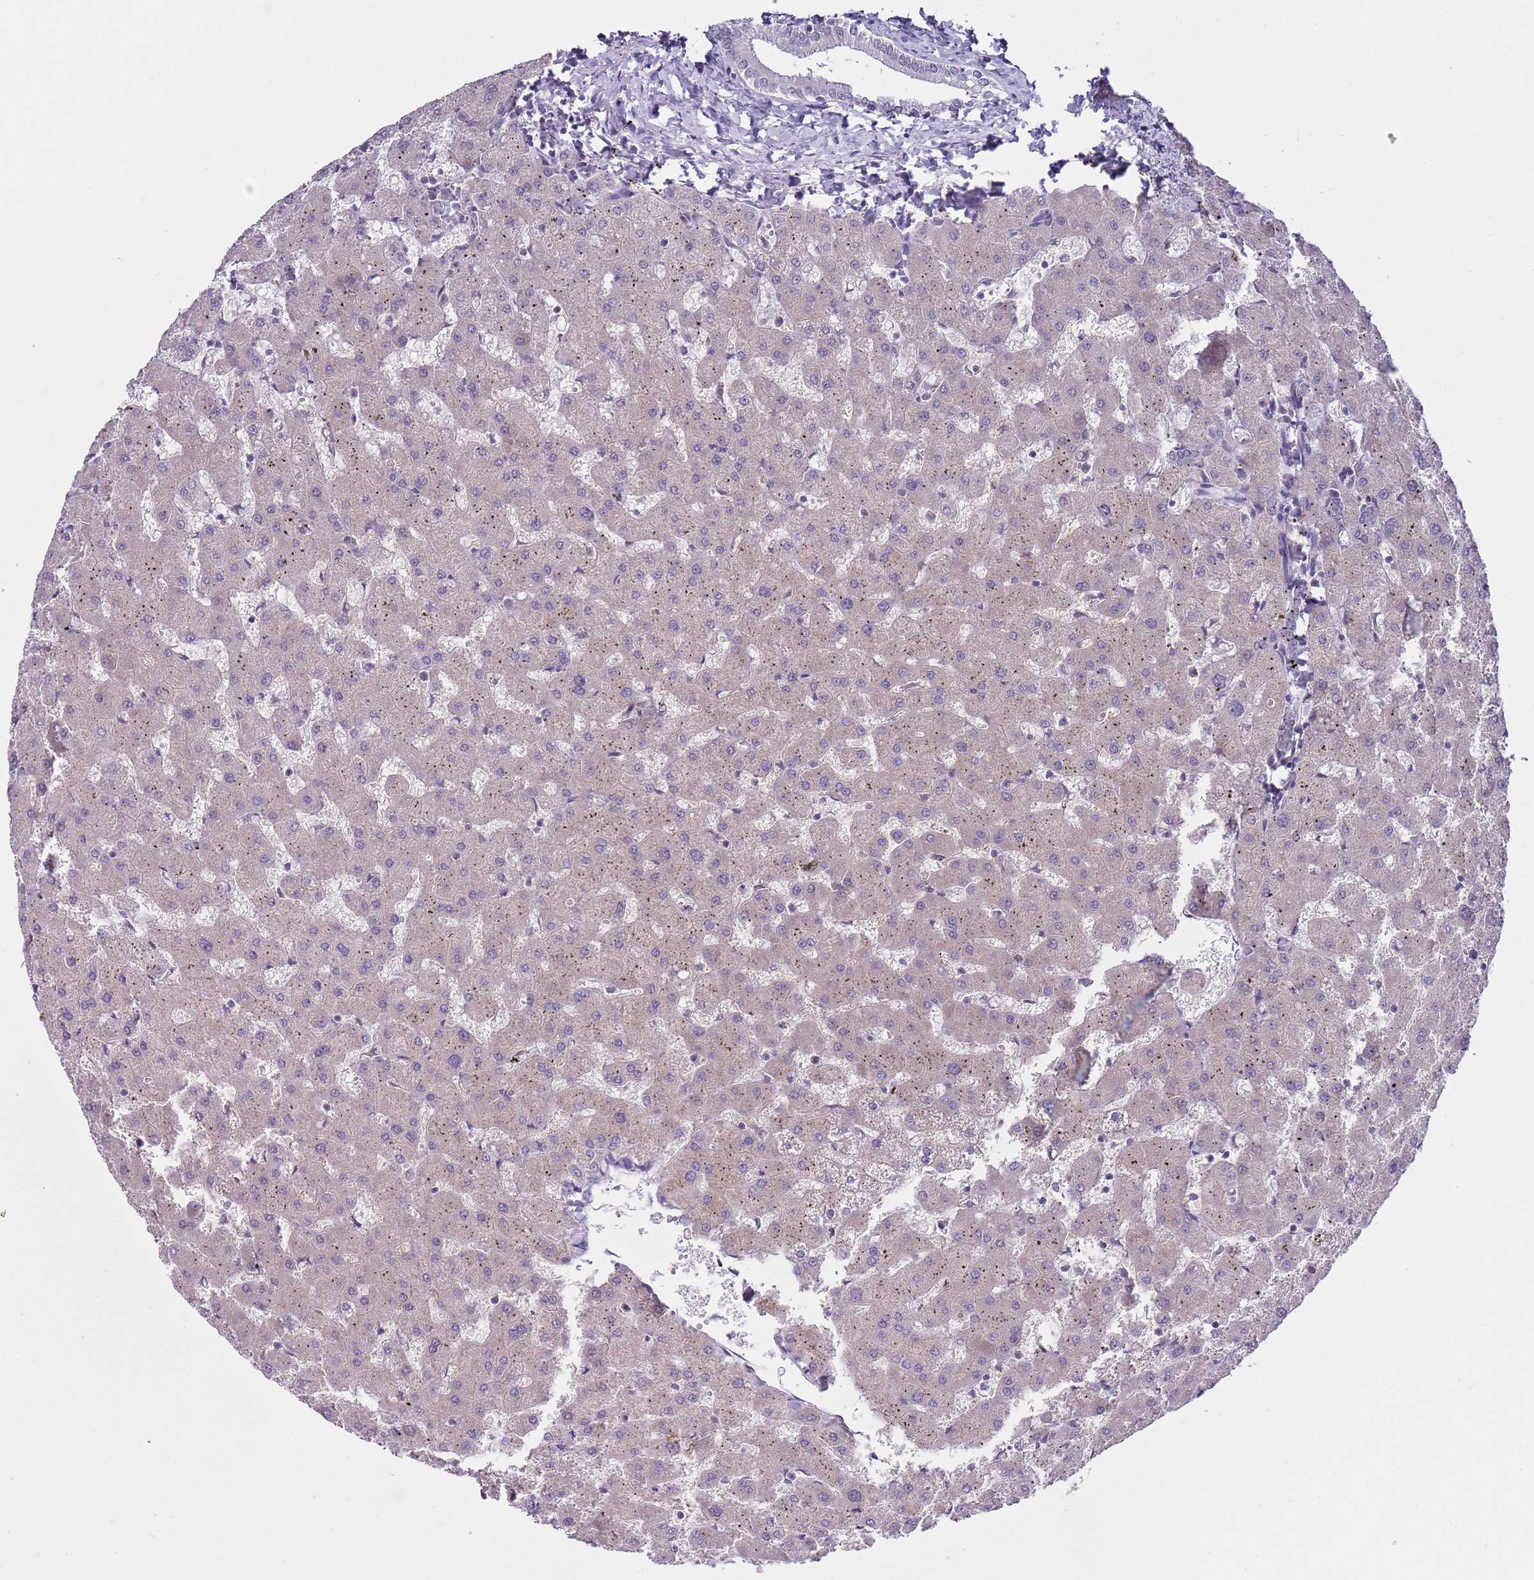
{"staining": {"intensity": "negative", "quantity": "none", "location": "none"}, "tissue": "liver", "cell_type": "Cholangiocytes", "image_type": "normal", "snomed": [{"axis": "morphology", "description": "Normal tissue, NOS"}, {"axis": "topography", "description": "Liver"}], "caption": "Cholangiocytes show no significant protein positivity in normal liver. The staining is performed using DAB brown chromogen with nuclei counter-stained in using hematoxylin.", "gene": "SLC25A32", "patient": {"sex": "female", "age": 63}}